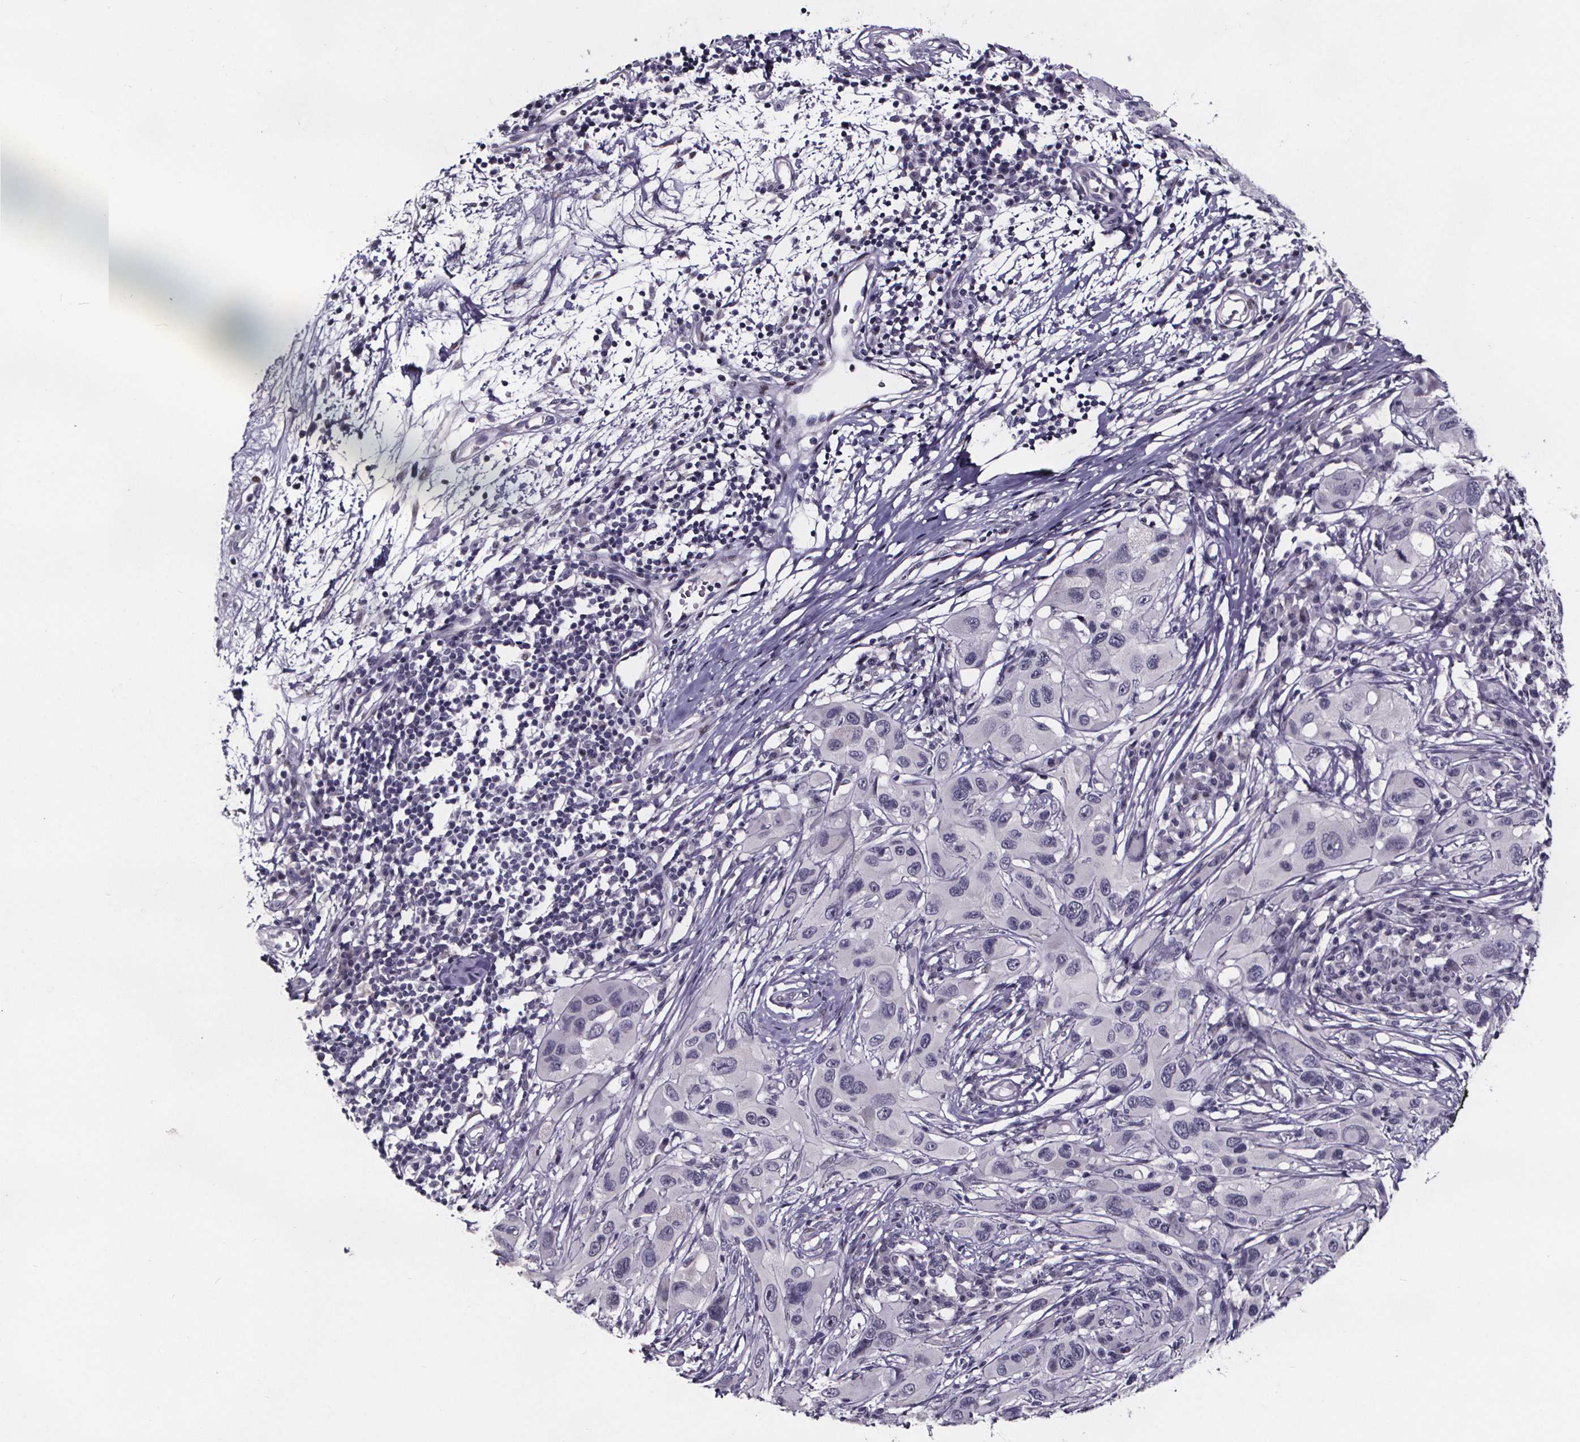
{"staining": {"intensity": "negative", "quantity": "none", "location": "none"}, "tissue": "melanoma", "cell_type": "Tumor cells", "image_type": "cancer", "snomed": [{"axis": "morphology", "description": "Malignant melanoma, NOS"}, {"axis": "topography", "description": "Skin"}], "caption": "Tumor cells show no significant protein positivity in melanoma.", "gene": "AR", "patient": {"sex": "male", "age": 53}}